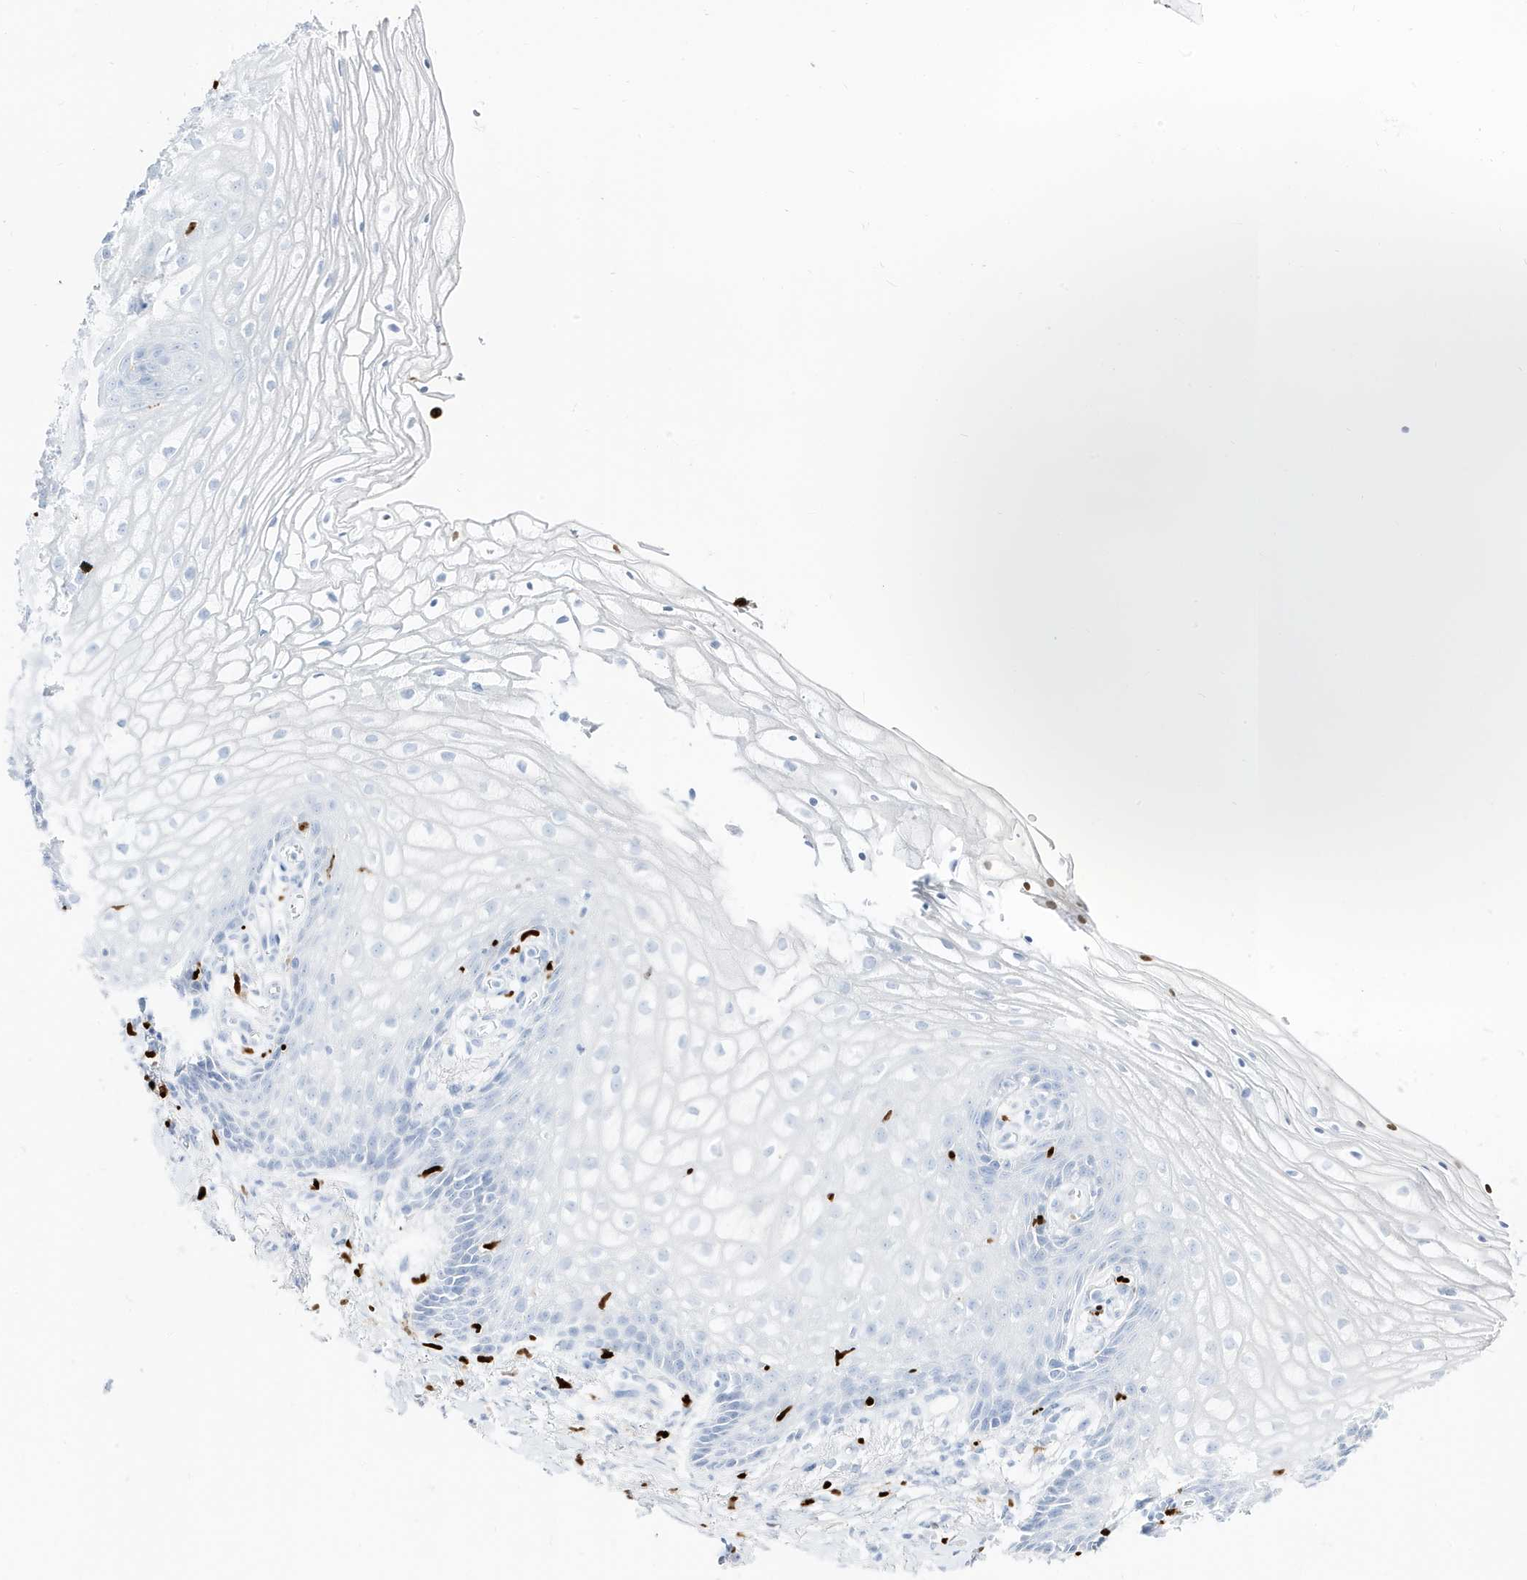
{"staining": {"intensity": "negative", "quantity": "none", "location": "none"}, "tissue": "vagina", "cell_type": "Squamous epithelial cells", "image_type": "normal", "snomed": [{"axis": "morphology", "description": "Normal tissue, NOS"}, {"axis": "topography", "description": "Vagina"}], "caption": "This micrograph is of benign vagina stained with immunohistochemistry (IHC) to label a protein in brown with the nuclei are counter-stained blue. There is no positivity in squamous epithelial cells.", "gene": "MNDA", "patient": {"sex": "female", "age": 60}}